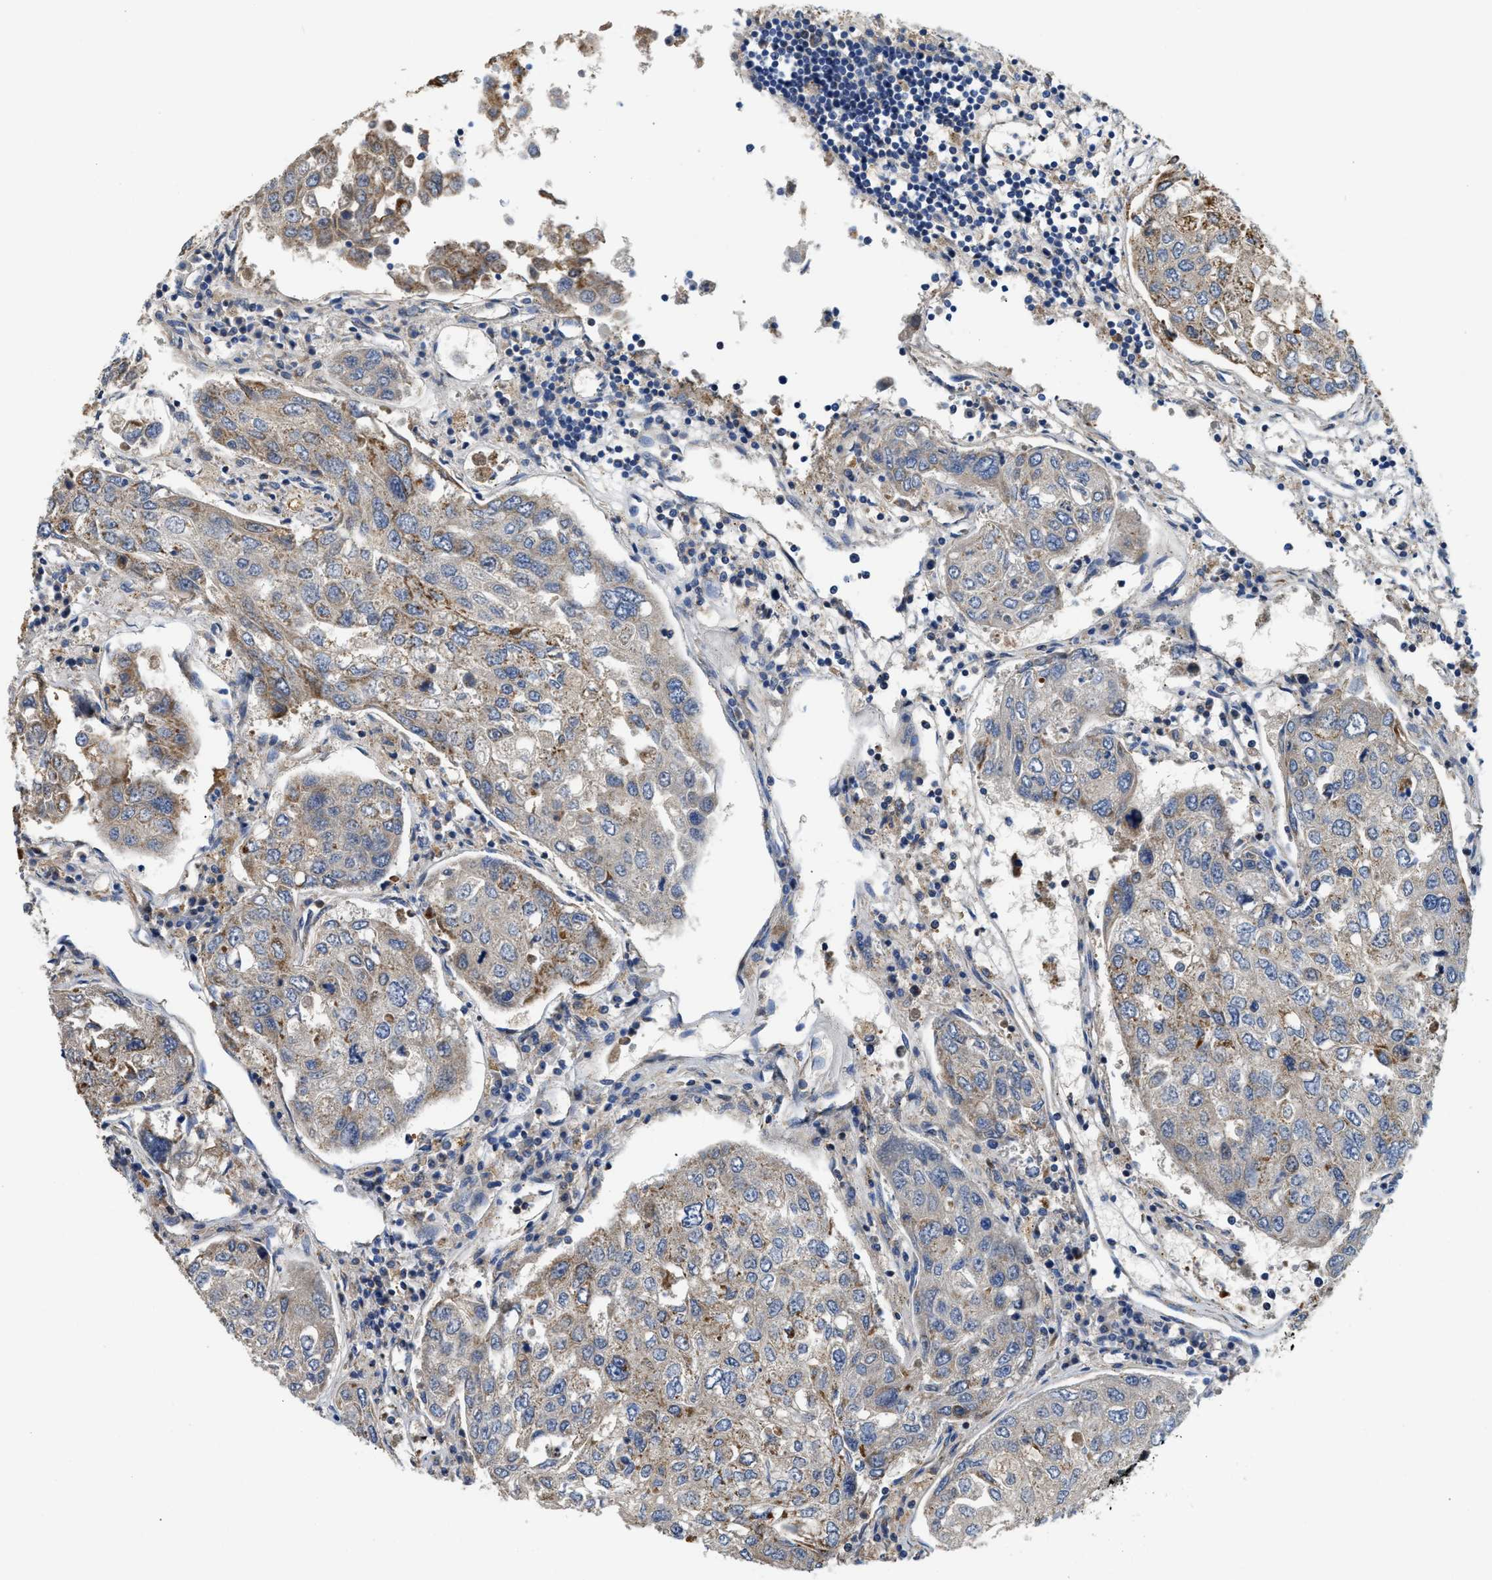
{"staining": {"intensity": "moderate", "quantity": "25%-75%", "location": "cytoplasmic/membranous"}, "tissue": "urothelial cancer", "cell_type": "Tumor cells", "image_type": "cancer", "snomed": [{"axis": "morphology", "description": "Urothelial carcinoma, High grade"}, {"axis": "topography", "description": "Lymph node"}, {"axis": "topography", "description": "Urinary bladder"}], "caption": "Immunohistochemistry micrograph of human urothelial cancer stained for a protein (brown), which displays medium levels of moderate cytoplasmic/membranous staining in approximately 25%-75% of tumor cells.", "gene": "SLC25A13", "patient": {"sex": "male", "age": 51}}